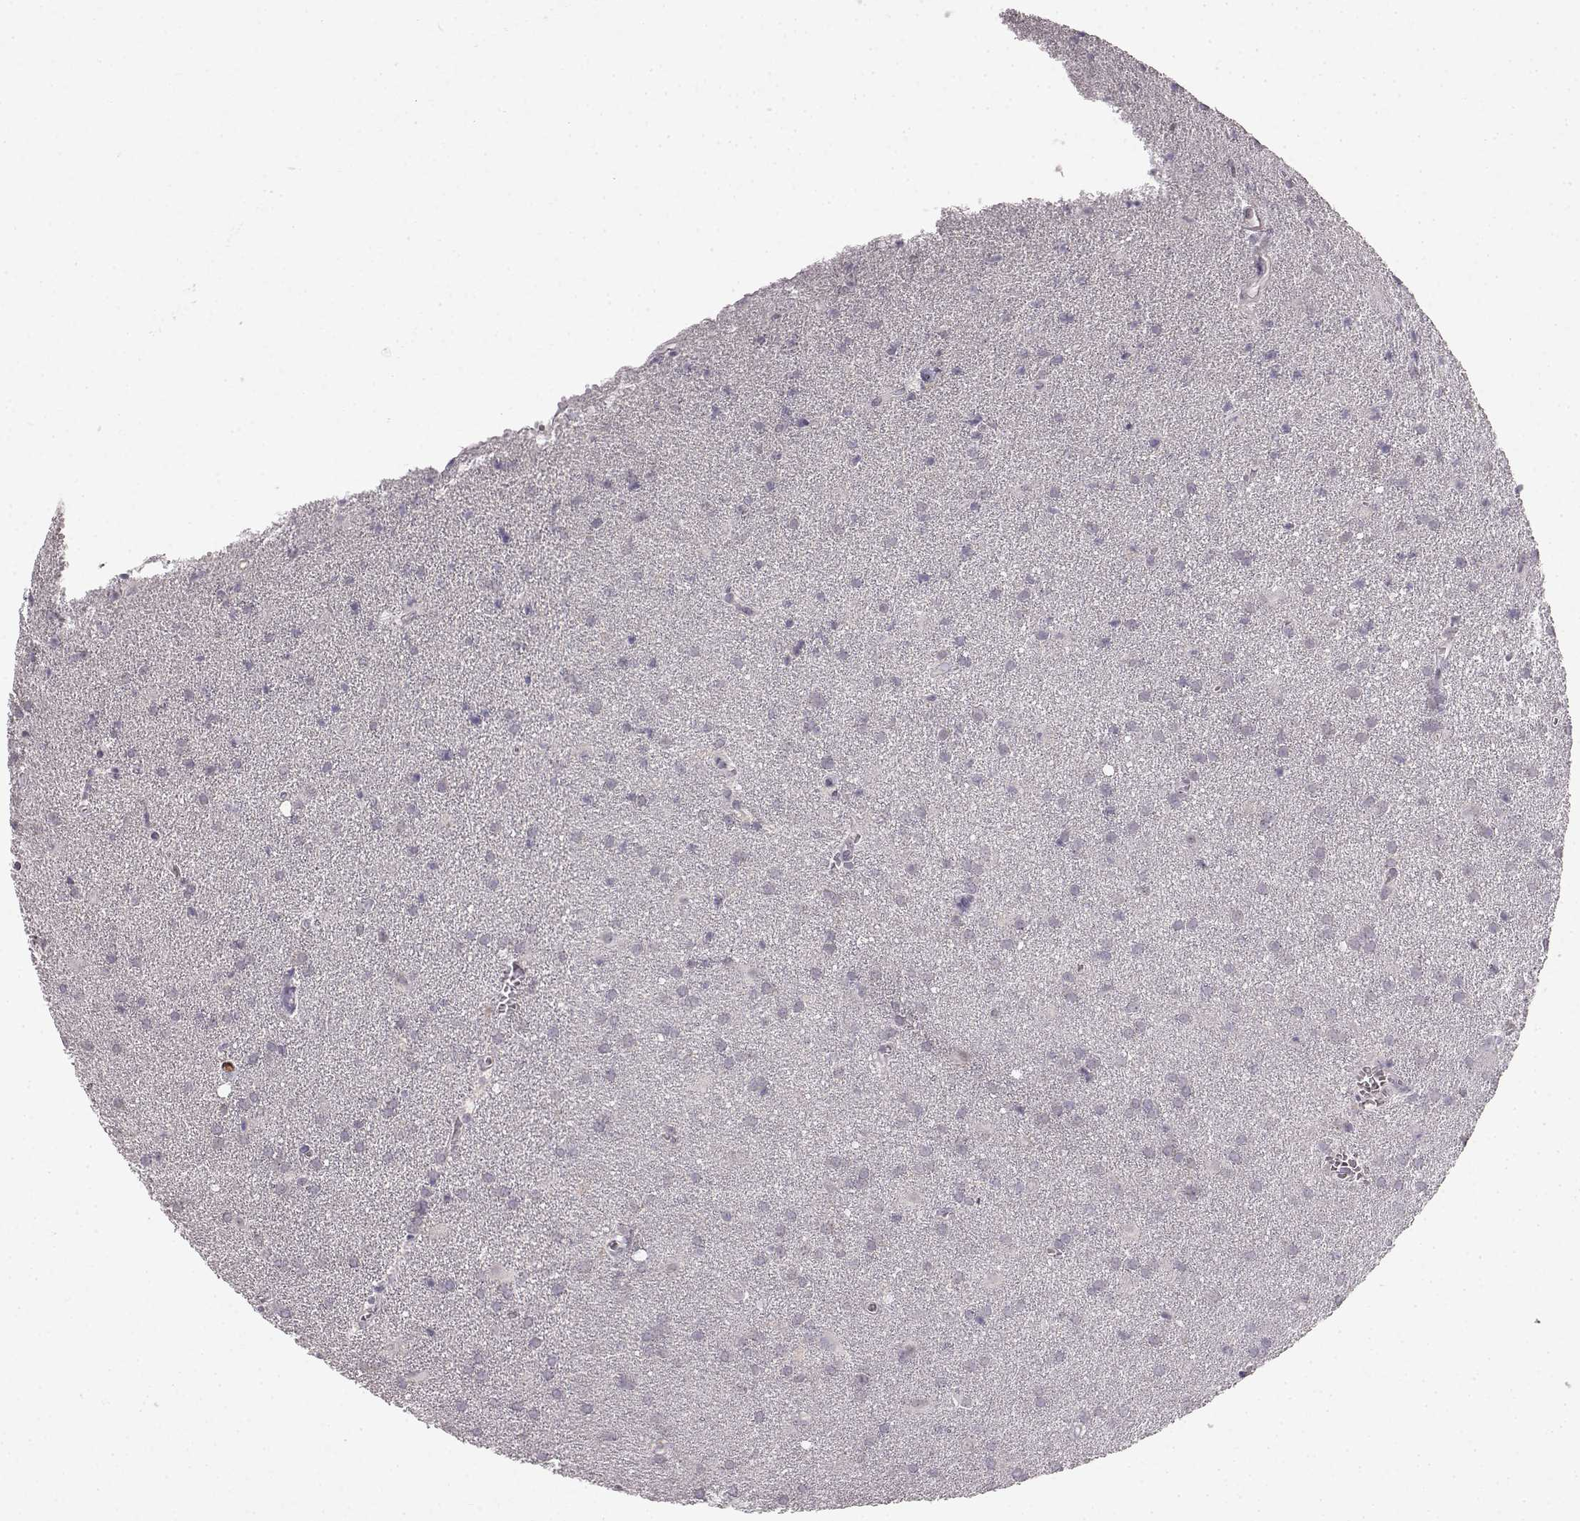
{"staining": {"intensity": "negative", "quantity": "none", "location": "none"}, "tissue": "glioma", "cell_type": "Tumor cells", "image_type": "cancer", "snomed": [{"axis": "morphology", "description": "Glioma, malignant, Low grade"}, {"axis": "topography", "description": "Brain"}], "caption": "This is a image of immunohistochemistry (IHC) staining of malignant low-grade glioma, which shows no positivity in tumor cells.", "gene": "SPAG17", "patient": {"sex": "male", "age": 58}}